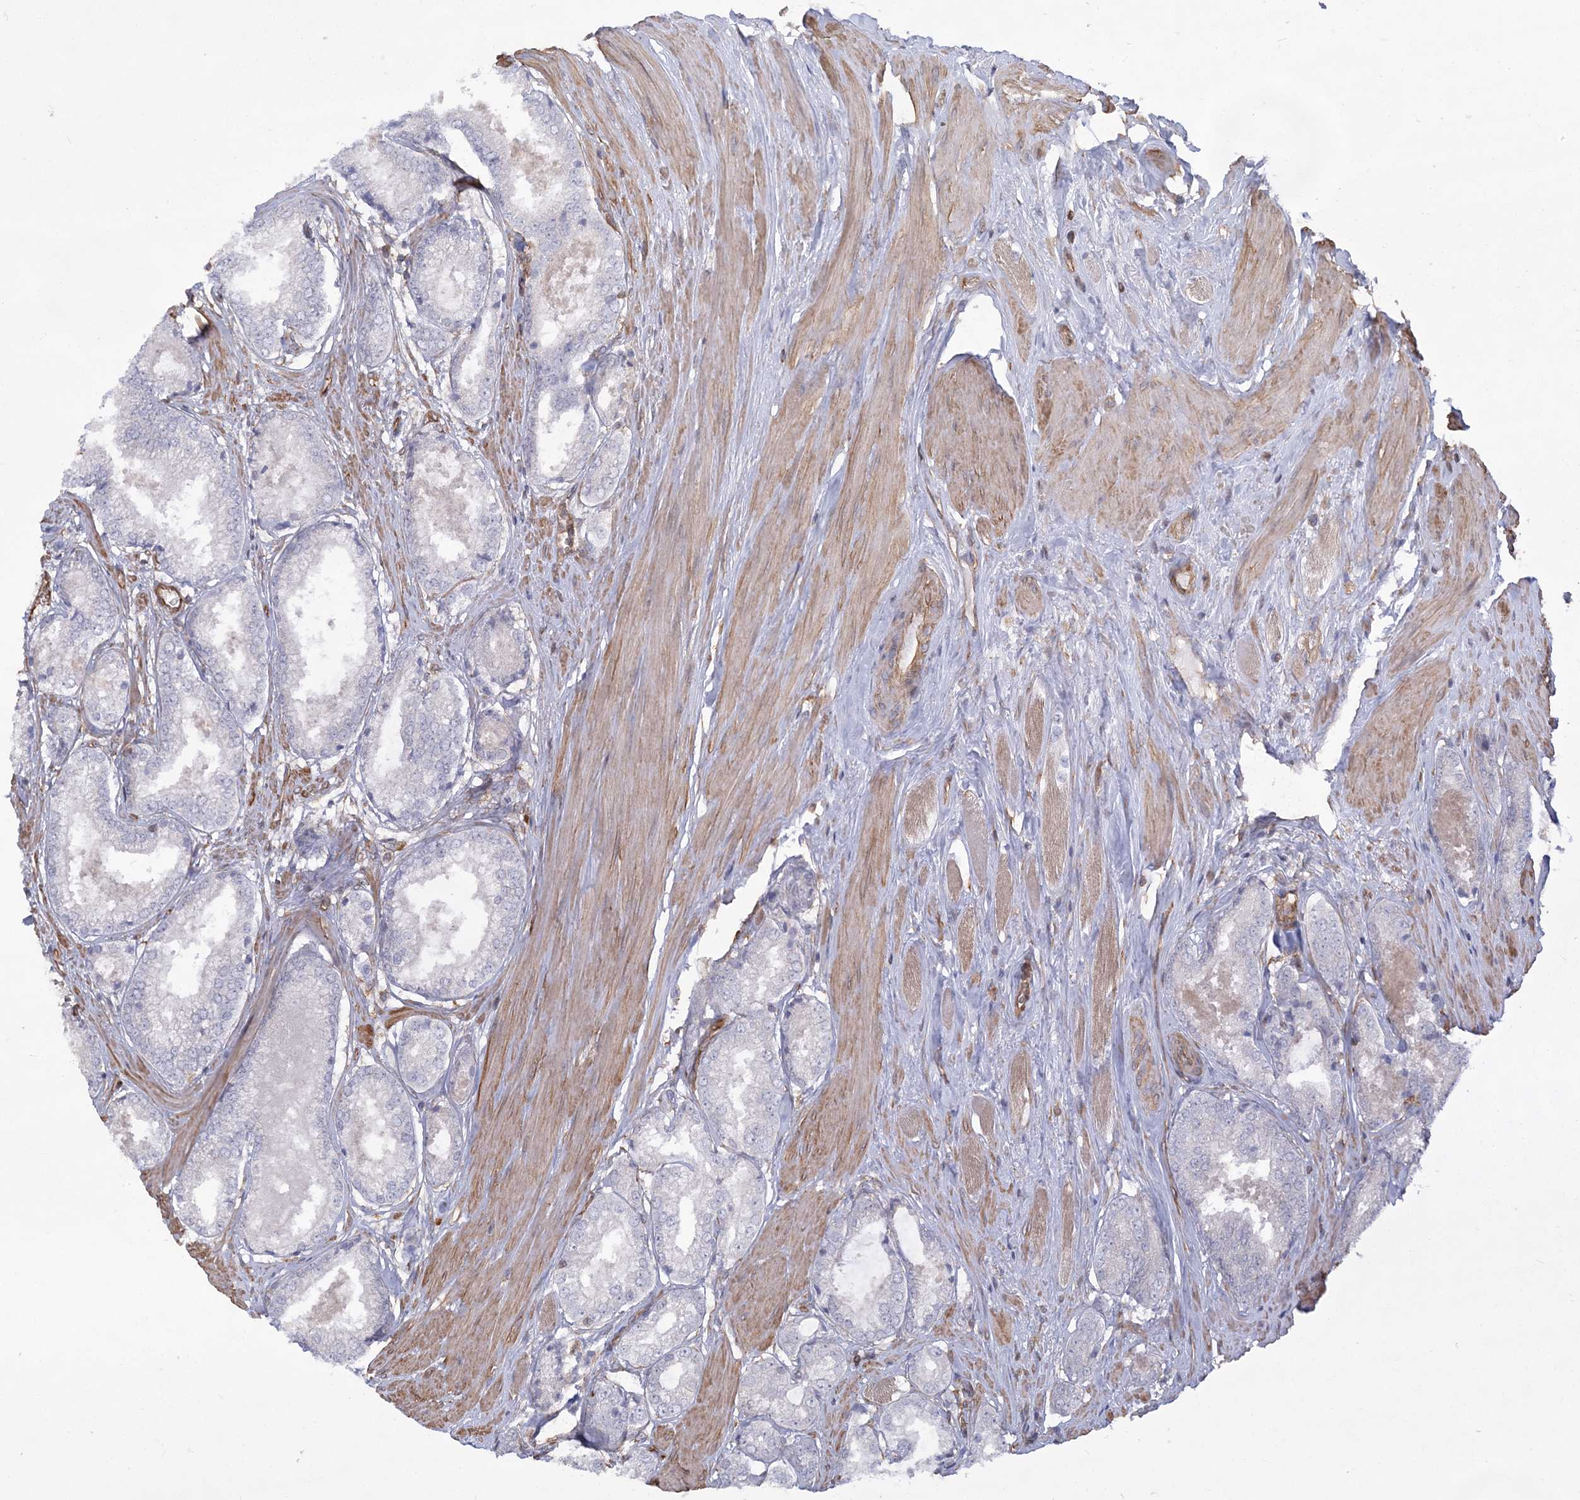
{"staining": {"intensity": "negative", "quantity": "none", "location": "none"}, "tissue": "prostate cancer", "cell_type": "Tumor cells", "image_type": "cancer", "snomed": [{"axis": "morphology", "description": "Adenocarcinoma, Low grade"}, {"axis": "topography", "description": "Prostate"}], "caption": "Protein analysis of prostate adenocarcinoma (low-grade) displays no significant expression in tumor cells.", "gene": "ZNF821", "patient": {"sex": "male", "age": 64}}